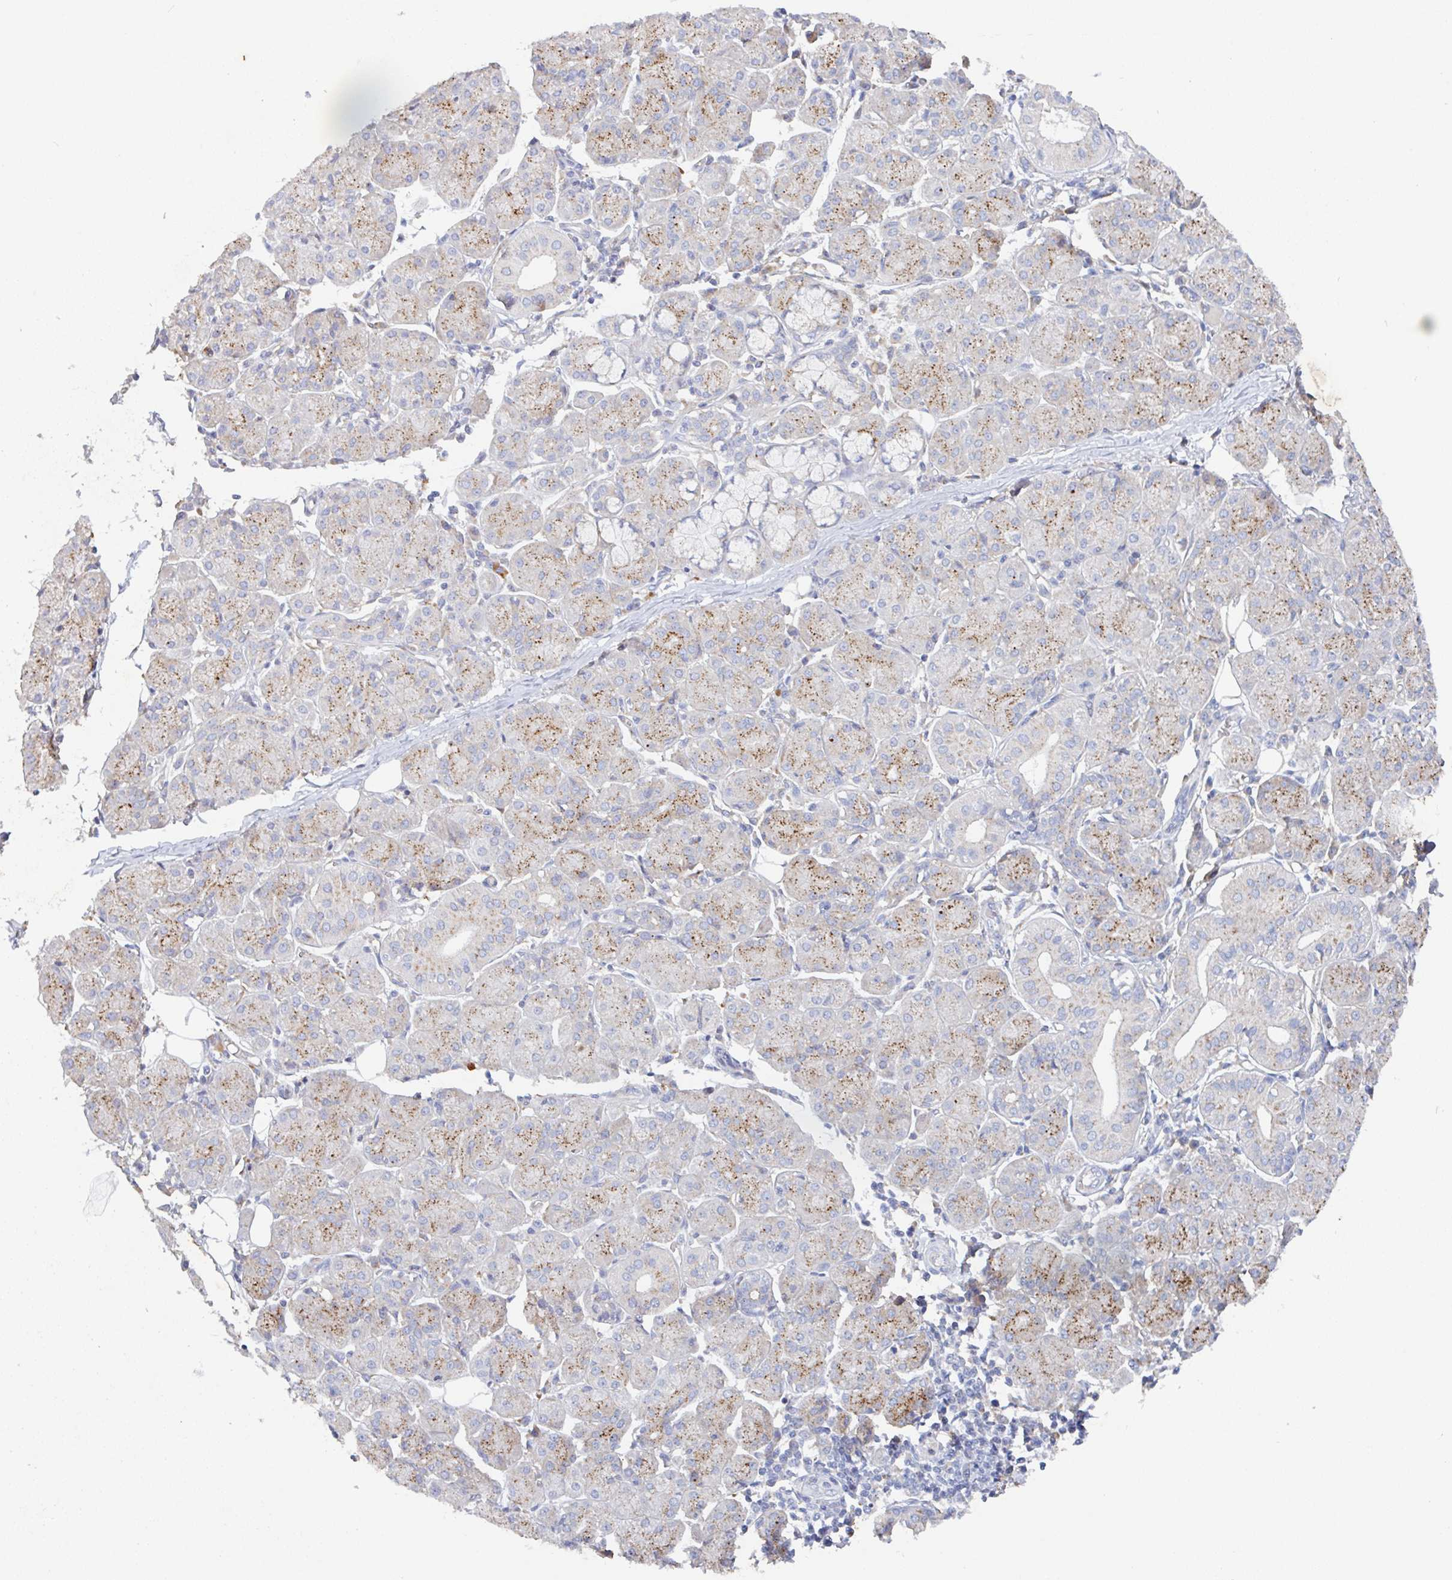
{"staining": {"intensity": "moderate", "quantity": "25%-75%", "location": "cytoplasmic/membranous"}, "tissue": "salivary gland", "cell_type": "Glandular cells", "image_type": "normal", "snomed": [{"axis": "morphology", "description": "Normal tissue, NOS"}, {"axis": "morphology", "description": "Inflammation, NOS"}, {"axis": "topography", "description": "Lymph node"}, {"axis": "topography", "description": "Salivary gland"}], "caption": "Brown immunohistochemical staining in unremarkable salivary gland exhibits moderate cytoplasmic/membranous positivity in about 25%-75% of glandular cells.", "gene": "MANBA", "patient": {"sex": "male", "age": 3}}